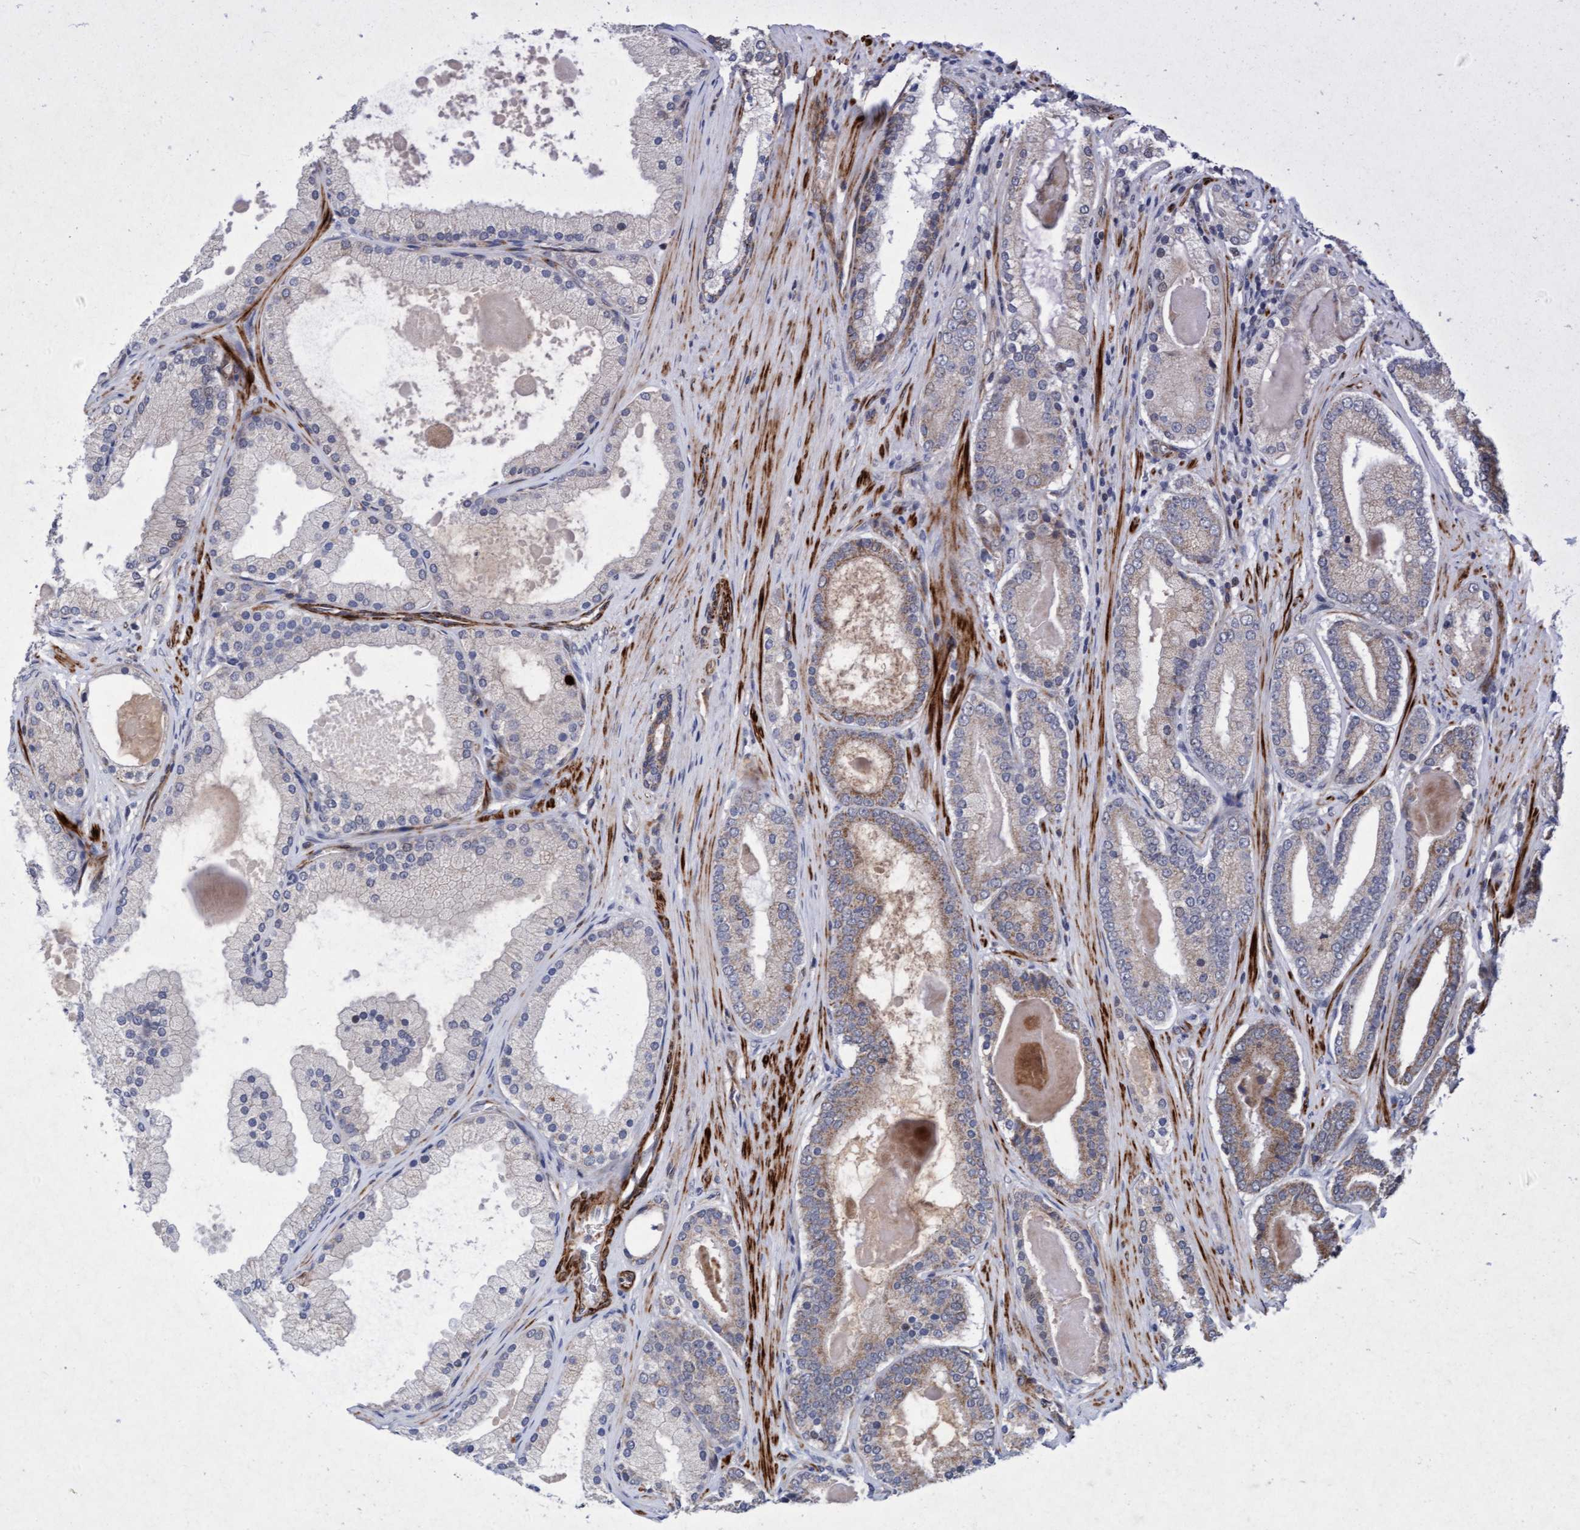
{"staining": {"intensity": "moderate", "quantity": ">75%", "location": "cytoplasmic/membranous"}, "tissue": "prostate cancer", "cell_type": "Tumor cells", "image_type": "cancer", "snomed": [{"axis": "morphology", "description": "Adenocarcinoma, High grade"}, {"axis": "topography", "description": "Prostate"}], "caption": "This micrograph displays immunohistochemistry (IHC) staining of human prostate adenocarcinoma (high-grade), with medium moderate cytoplasmic/membranous expression in approximately >75% of tumor cells.", "gene": "TMEM70", "patient": {"sex": "male", "age": 60}}